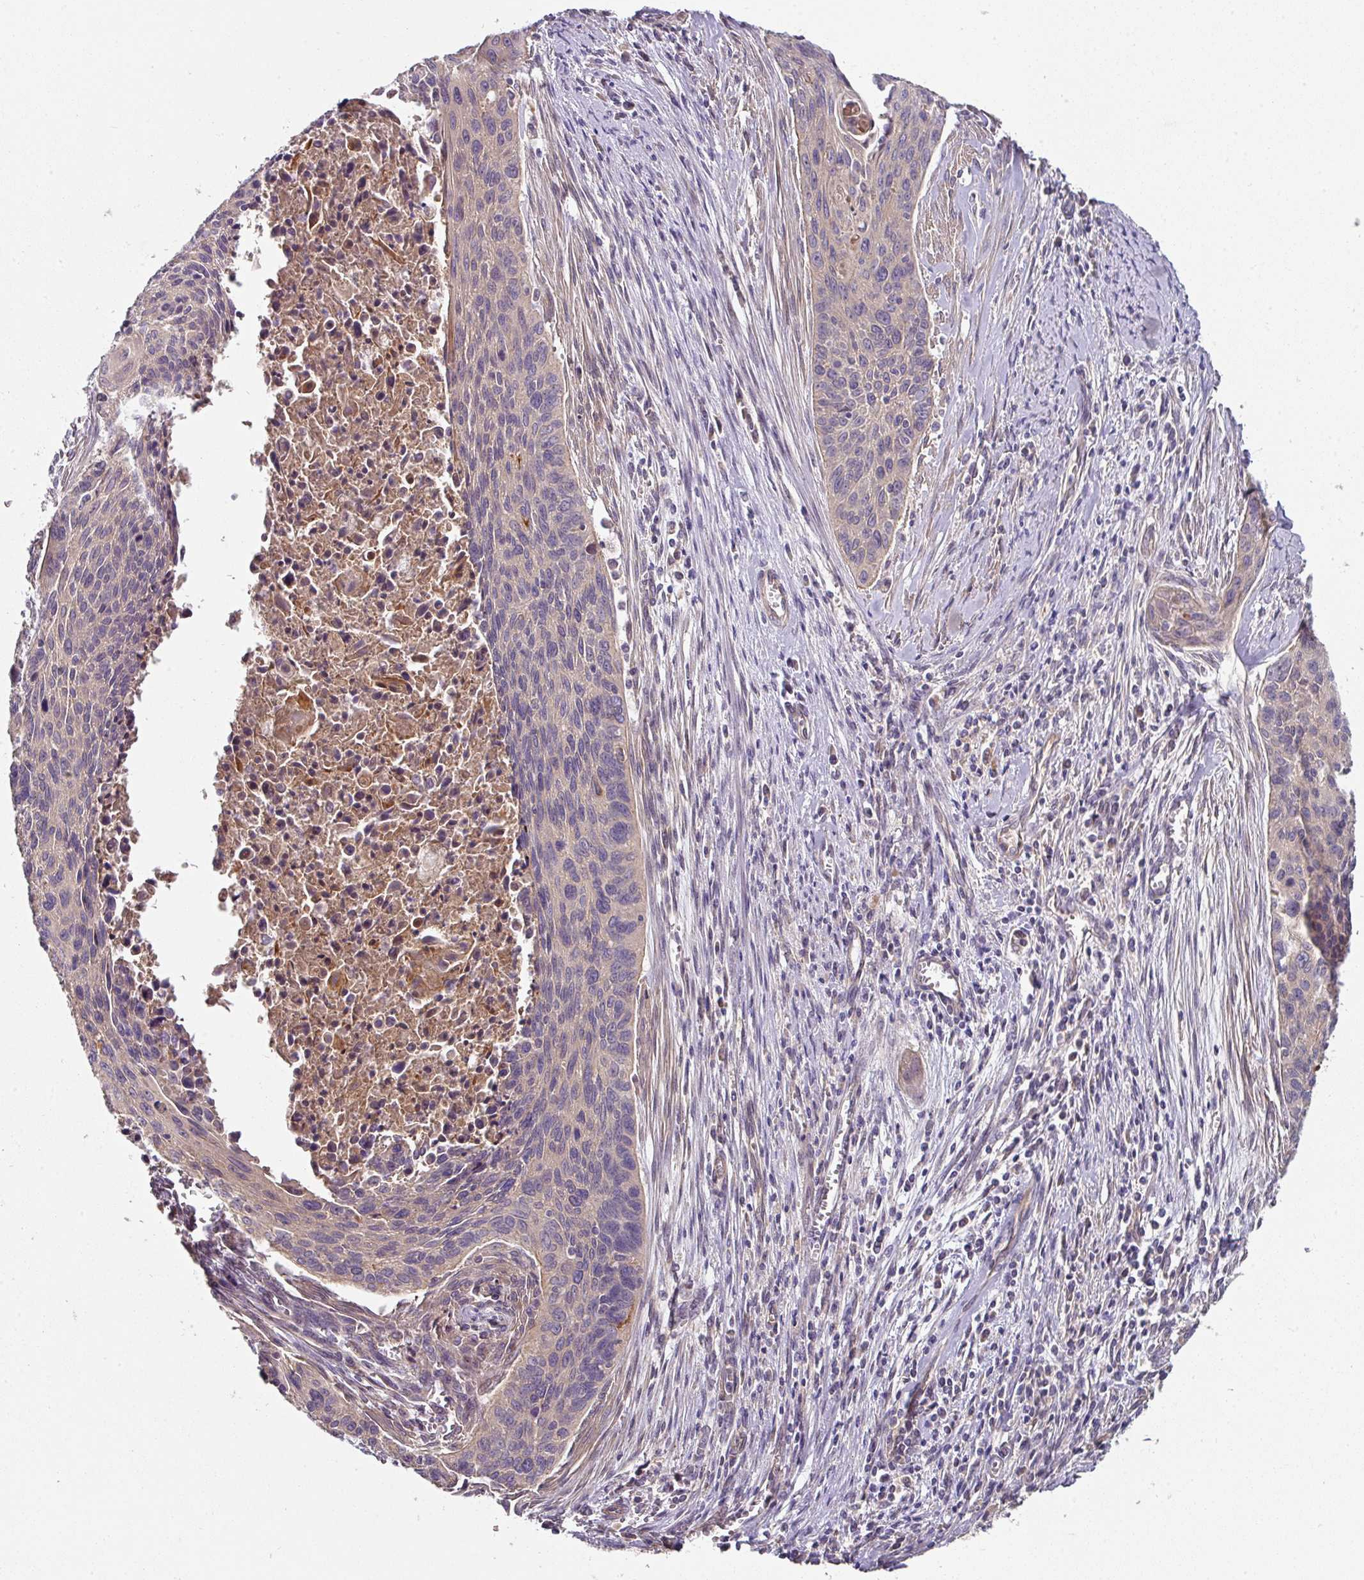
{"staining": {"intensity": "negative", "quantity": "none", "location": "none"}, "tissue": "cervical cancer", "cell_type": "Tumor cells", "image_type": "cancer", "snomed": [{"axis": "morphology", "description": "Squamous cell carcinoma, NOS"}, {"axis": "topography", "description": "Cervix"}], "caption": "Human cervical cancer (squamous cell carcinoma) stained for a protein using IHC shows no positivity in tumor cells.", "gene": "C4orf48", "patient": {"sex": "female", "age": 55}}